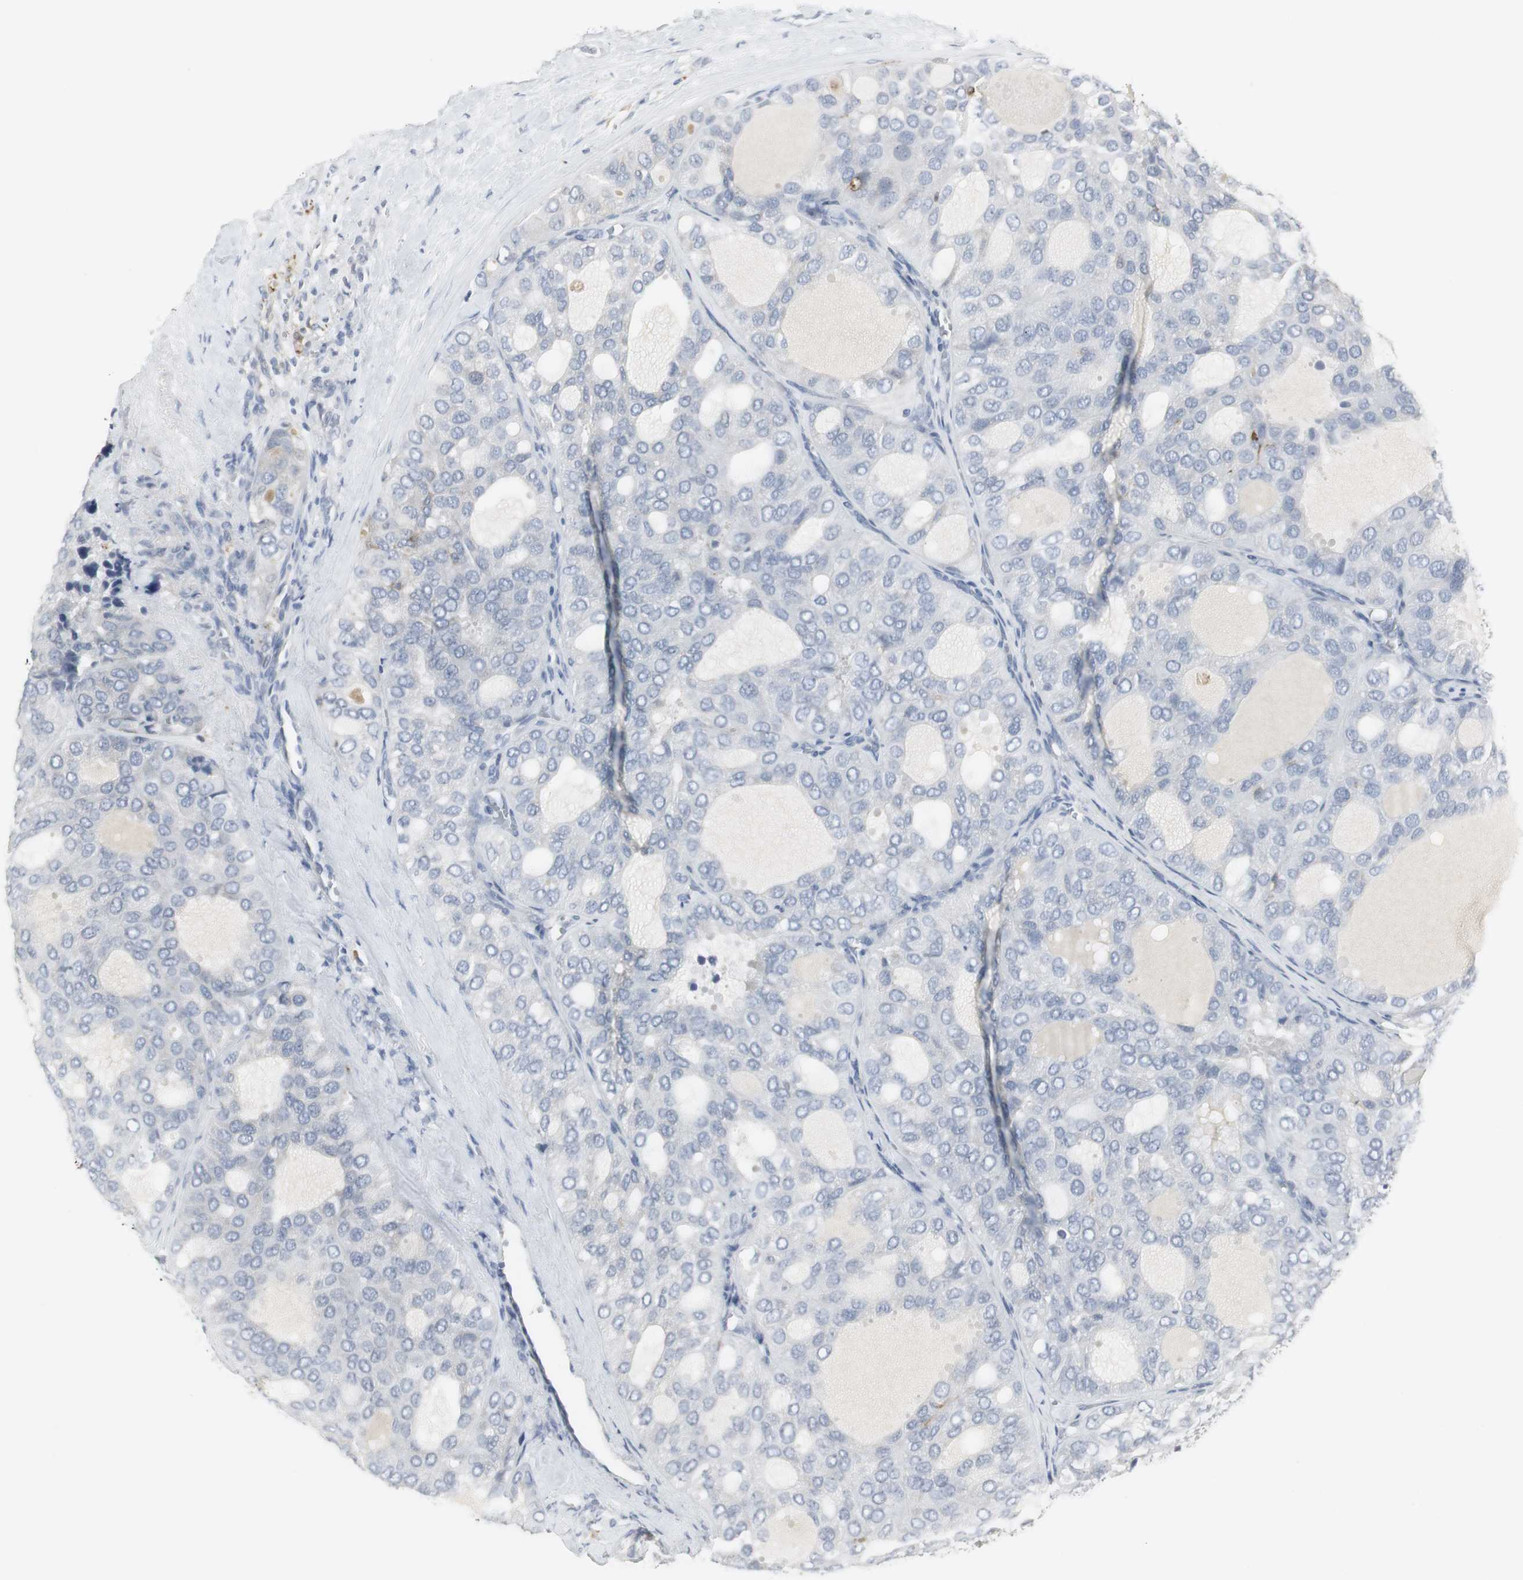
{"staining": {"intensity": "negative", "quantity": "none", "location": "none"}, "tissue": "thyroid cancer", "cell_type": "Tumor cells", "image_type": "cancer", "snomed": [{"axis": "morphology", "description": "Follicular adenoma carcinoma, NOS"}, {"axis": "topography", "description": "Thyroid gland"}], "caption": "The immunohistochemistry (IHC) histopathology image has no significant staining in tumor cells of thyroid cancer tissue. (Brightfield microscopy of DAB immunohistochemistry at high magnification).", "gene": "PI15", "patient": {"sex": "male", "age": 75}}